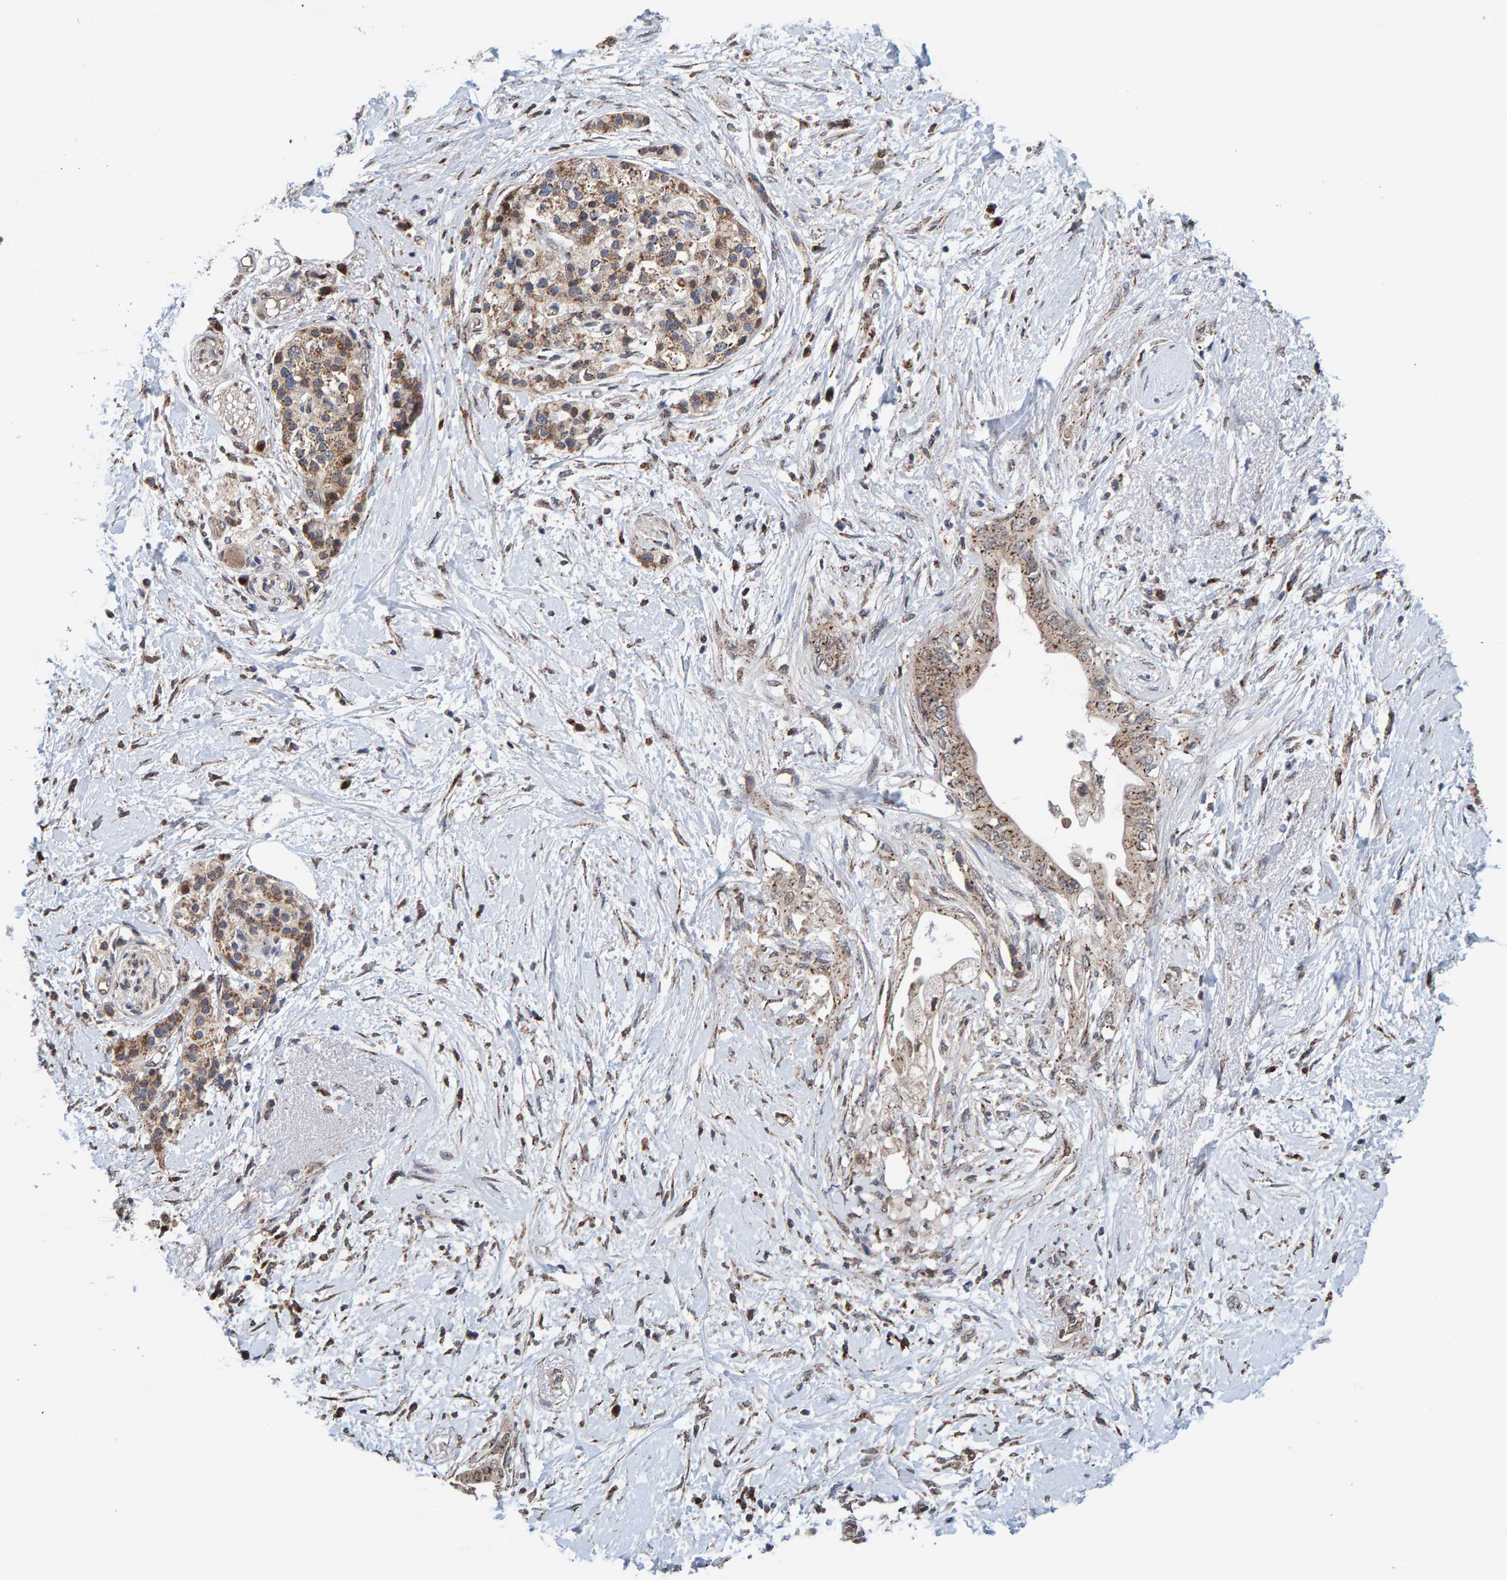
{"staining": {"intensity": "weak", "quantity": ">75%", "location": "cytoplasmic/membranous"}, "tissue": "pancreatic cancer", "cell_type": "Tumor cells", "image_type": "cancer", "snomed": [{"axis": "morphology", "description": "Normal tissue, NOS"}, {"axis": "morphology", "description": "Adenocarcinoma, NOS"}, {"axis": "topography", "description": "Pancreas"}, {"axis": "topography", "description": "Duodenum"}], "caption": "Protein staining reveals weak cytoplasmic/membranous positivity in about >75% of tumor cells in pancreatic adenocarcinoma. (Stains: DAB in brown, nuclei in blue, Microscopy: brightfield microscopy at high magnification).", "gene": "CCDC25", "patient": {"sex": "female", "age": 60}}